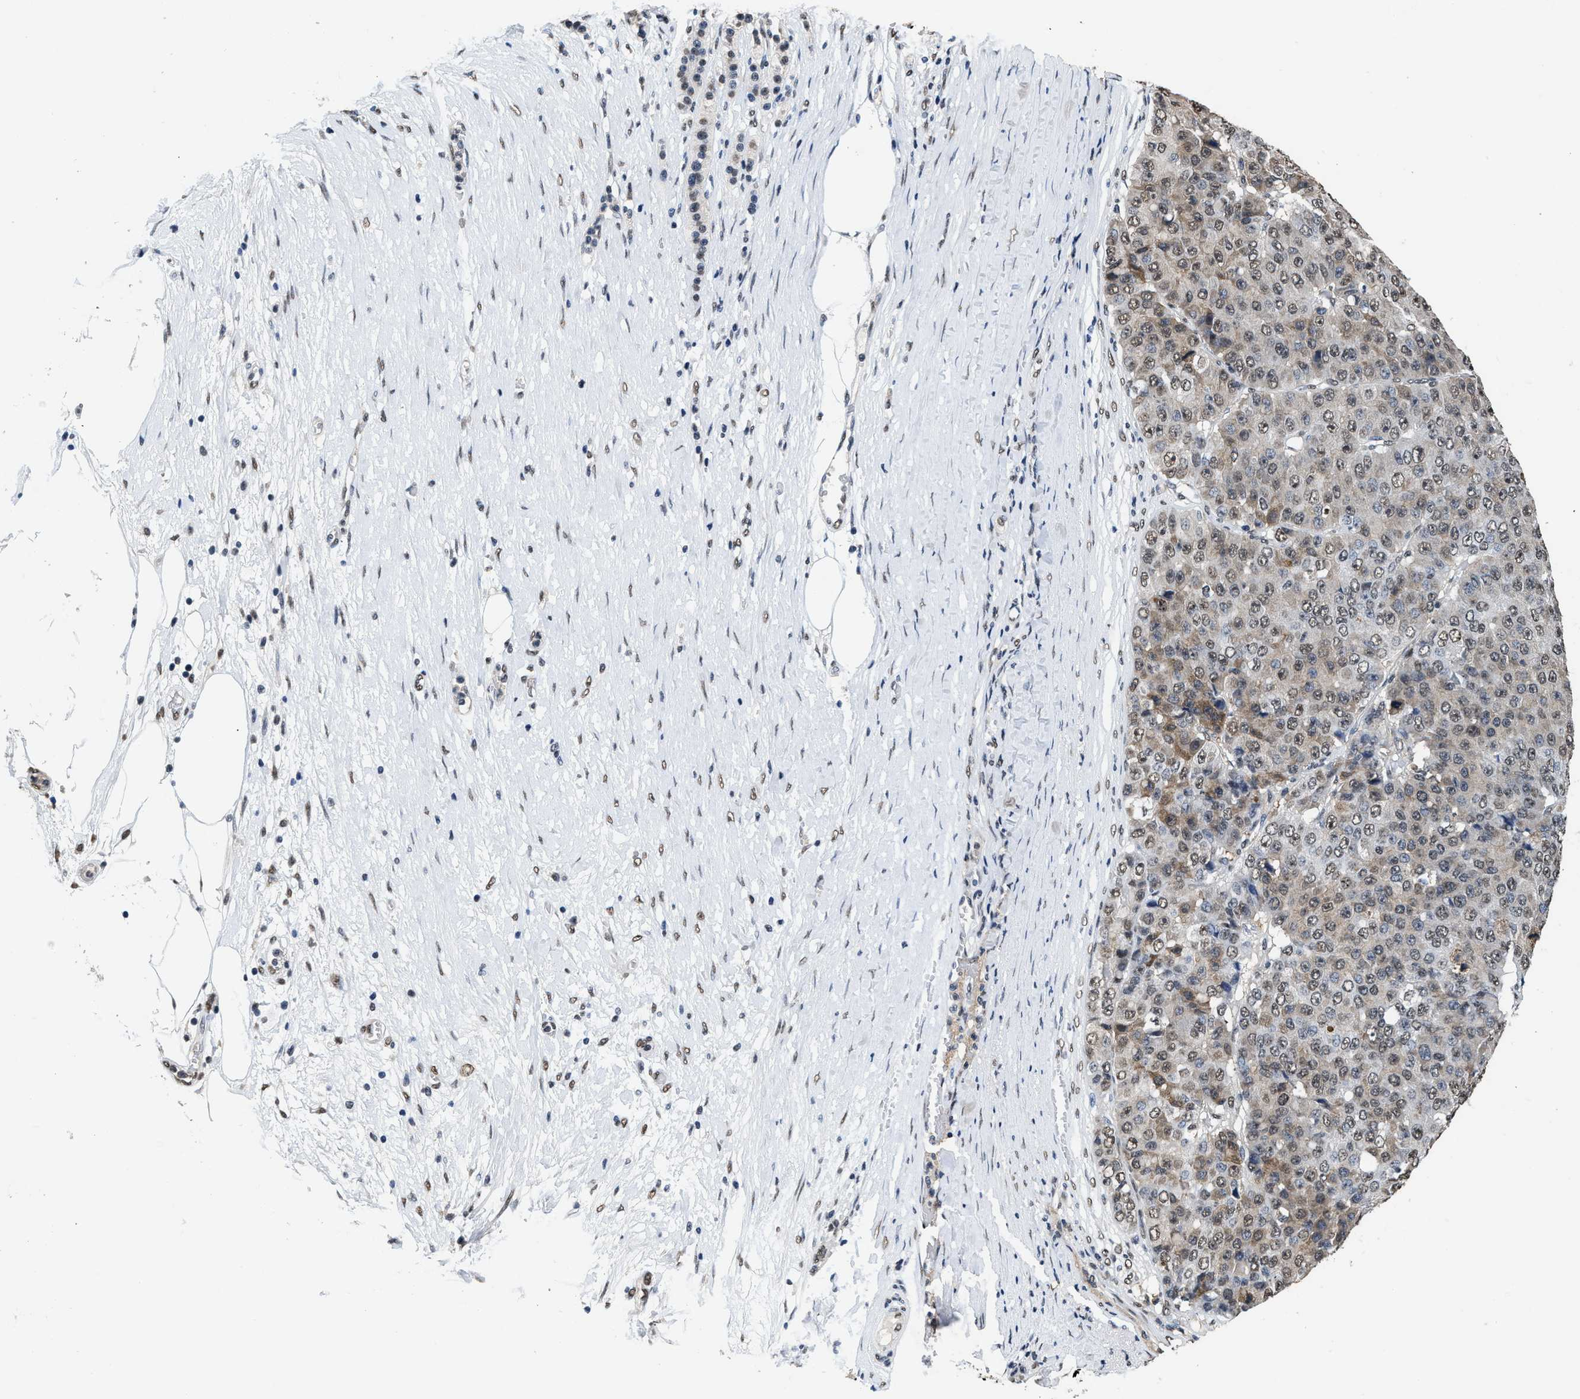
{"staining": {"intensity": "weak", "quantity": ">75%", "location": "cytoplasmic/membranous,nuclear"}, "tissue": "pancreatic cancer", "cell_type": "Tumor cells", "image_type": "cancer", "snomed": [{"axis": "morphology", "description": "Adenocarcinoma, NOS"}, {"axis": "topography", "description": "Pancreas"}], "caption": "High-power microscopy captured an immunohistochemistry photomicrograph of pancreatic cancer (adenocarcinoma), revealing weak cytoplasmic/membranous and nuclear positivity in about >75% of tumor cells.", "gene": "SUPT16H", "patient": {"sex": "male", "age": 50}}